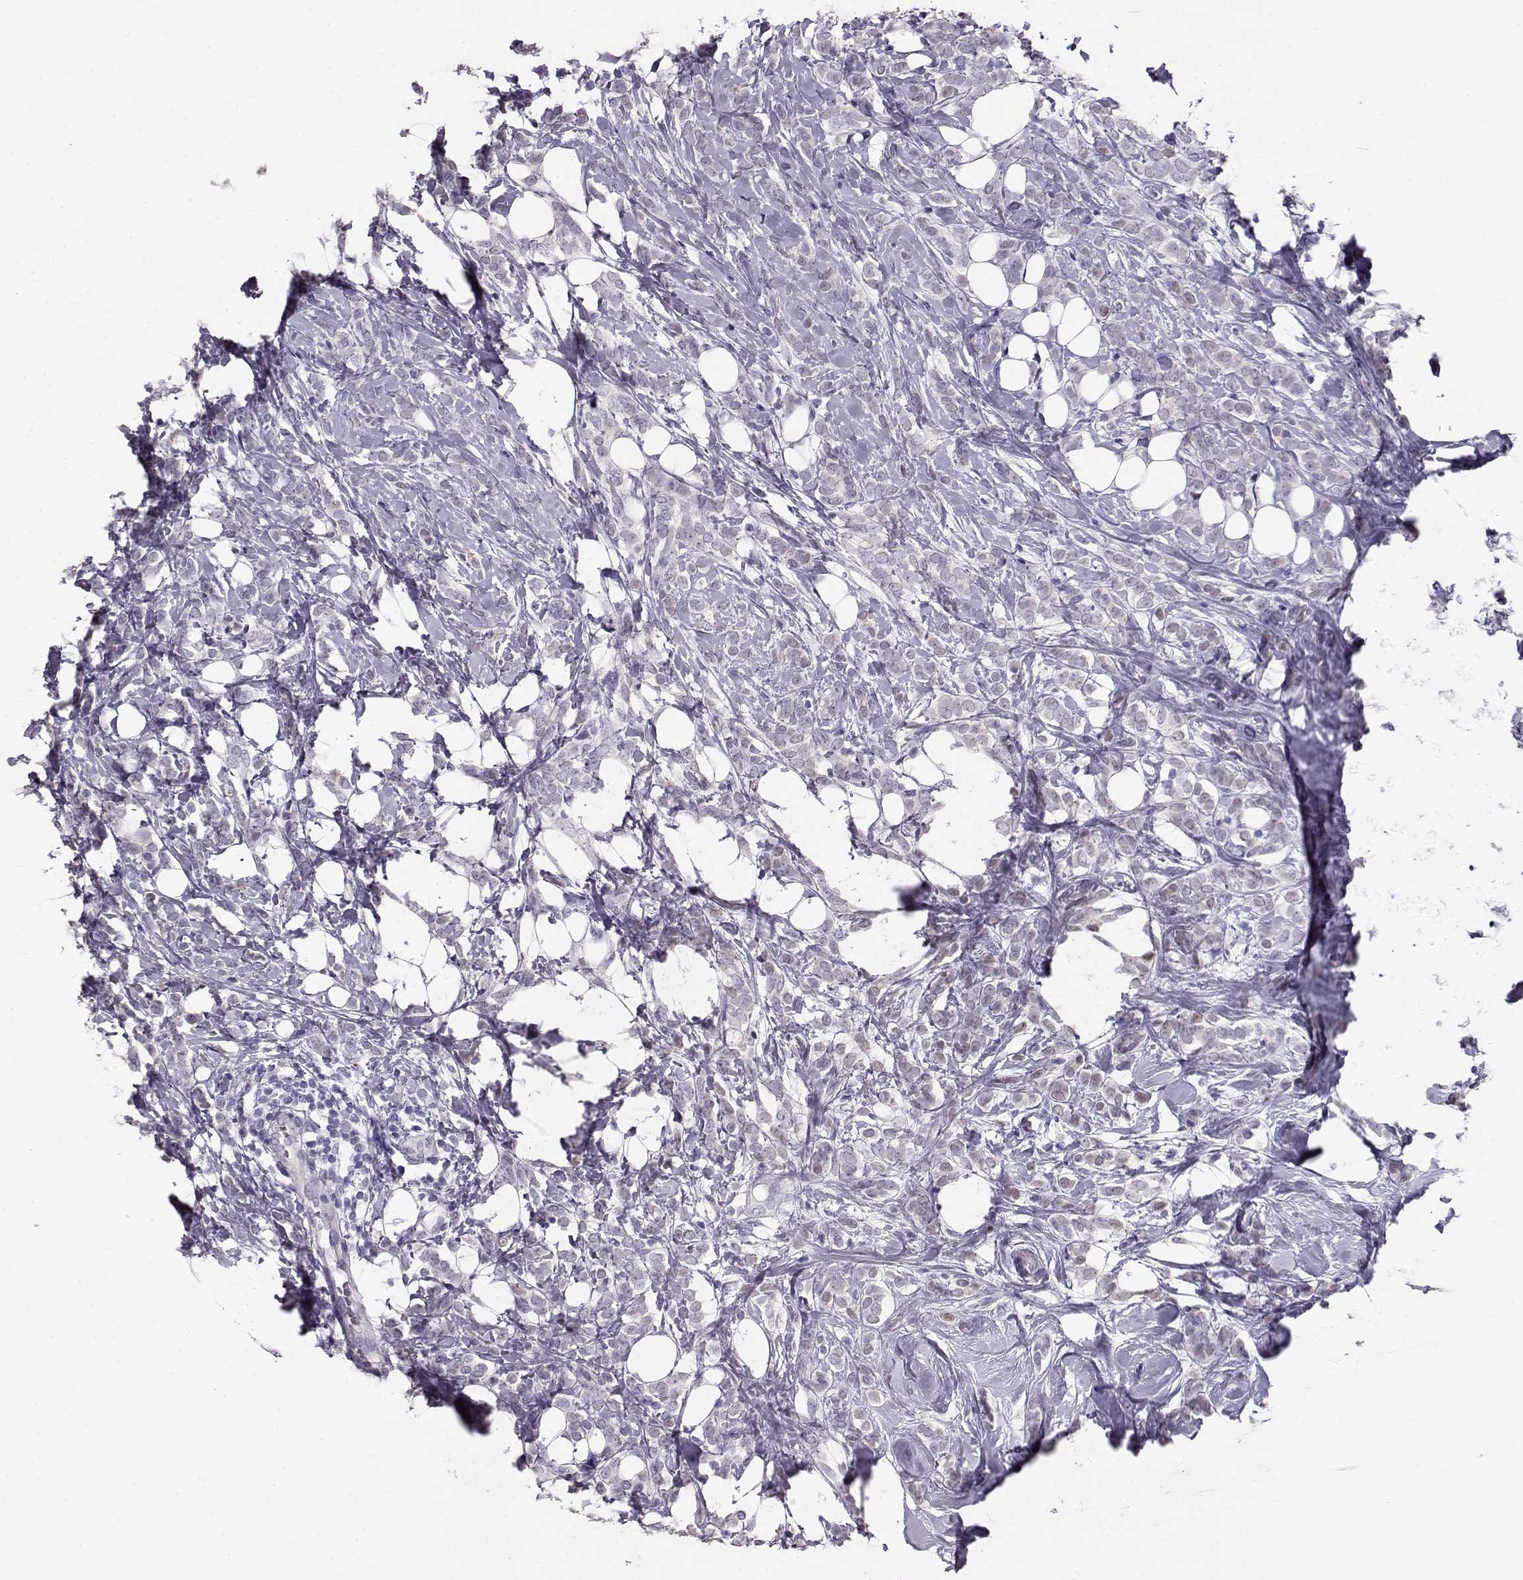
{"staining": {"intensity": "negative", "quantity": "none", "location": "none"}, "tissue": "breast cancer", "cell_type": "Tumor cells", "image_type": "cancer", "snomed": [{"axis": "morphology", "description": "Lobular carcinoma"}, {"axis": "topography", "description": "Breast"}], "caption": "Immunohistochemical staining of human breast cancer (lobular carcinoma) shows no significant expression in tumor cells.", "gene": "RD3", "patient": {"sex": "female", "age": 49}}